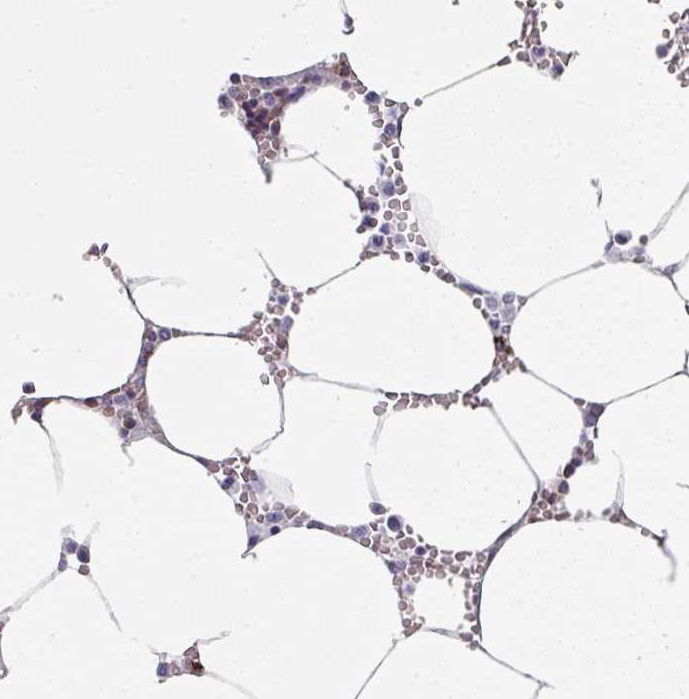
{"staining": {"intensity": "strong", "quantity": "<25%", "location": "cytoplasmic/membranous"}, "tissue": "bone marrow", "cell_type": "Hematopoietic cells", "image_type": "normal", "snomed": [{"axis": "morphology", "description": "Normal tissue, NOS"}, {"axis": "topography", "description": "Bone marrow"}], "caption": "Hematopoietic cells reveal medium levels of strong cytoplasmic/membranous staining in about <25% of cells in normal human bone marrow.", "gene": "CCDC85B", "patient": {"sex": "male", "age": 70}}